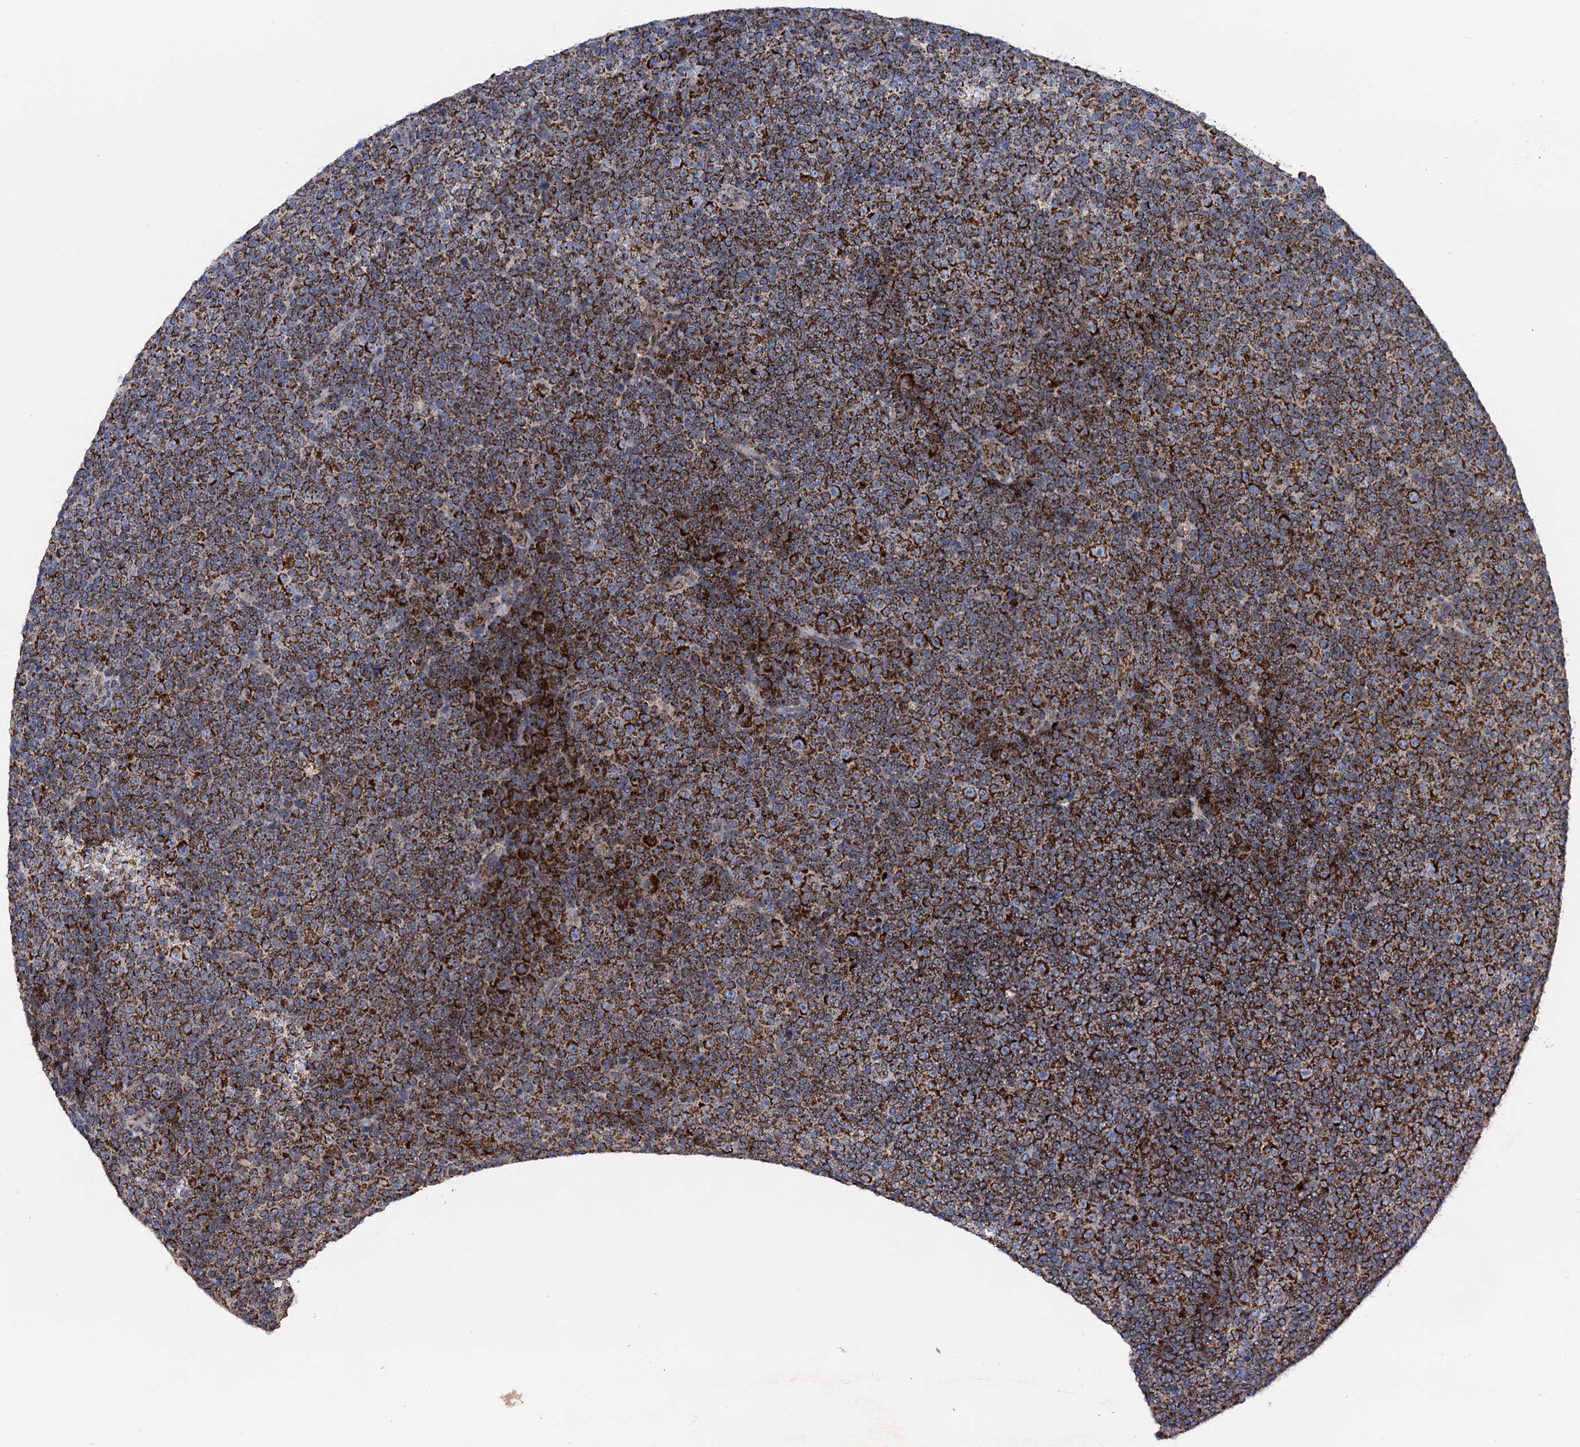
{"staining": {"intensity": "strong", "quantity": ">75%", "location": "cytoplasmic/membranous"}, "tissue": "lymphoma", "cell_type": "Tumor cells", "image_type": "cancer", "snomed": [{"axis": "morphology", "description": "Malignant lymphoma, non-Hodgkin's type, Low grade"}, {"axis": "topography", "description": "Lymph node"}], "caption": "Lymphoma tissue exhibits strong cytoplasmic/membranous expression in about >75% of tumor cells (brown staining indicates protein expression, while blue staining denotes nuclei).", "gene": "PTCD3", "patient": {"sex": "female", "age": 67}}